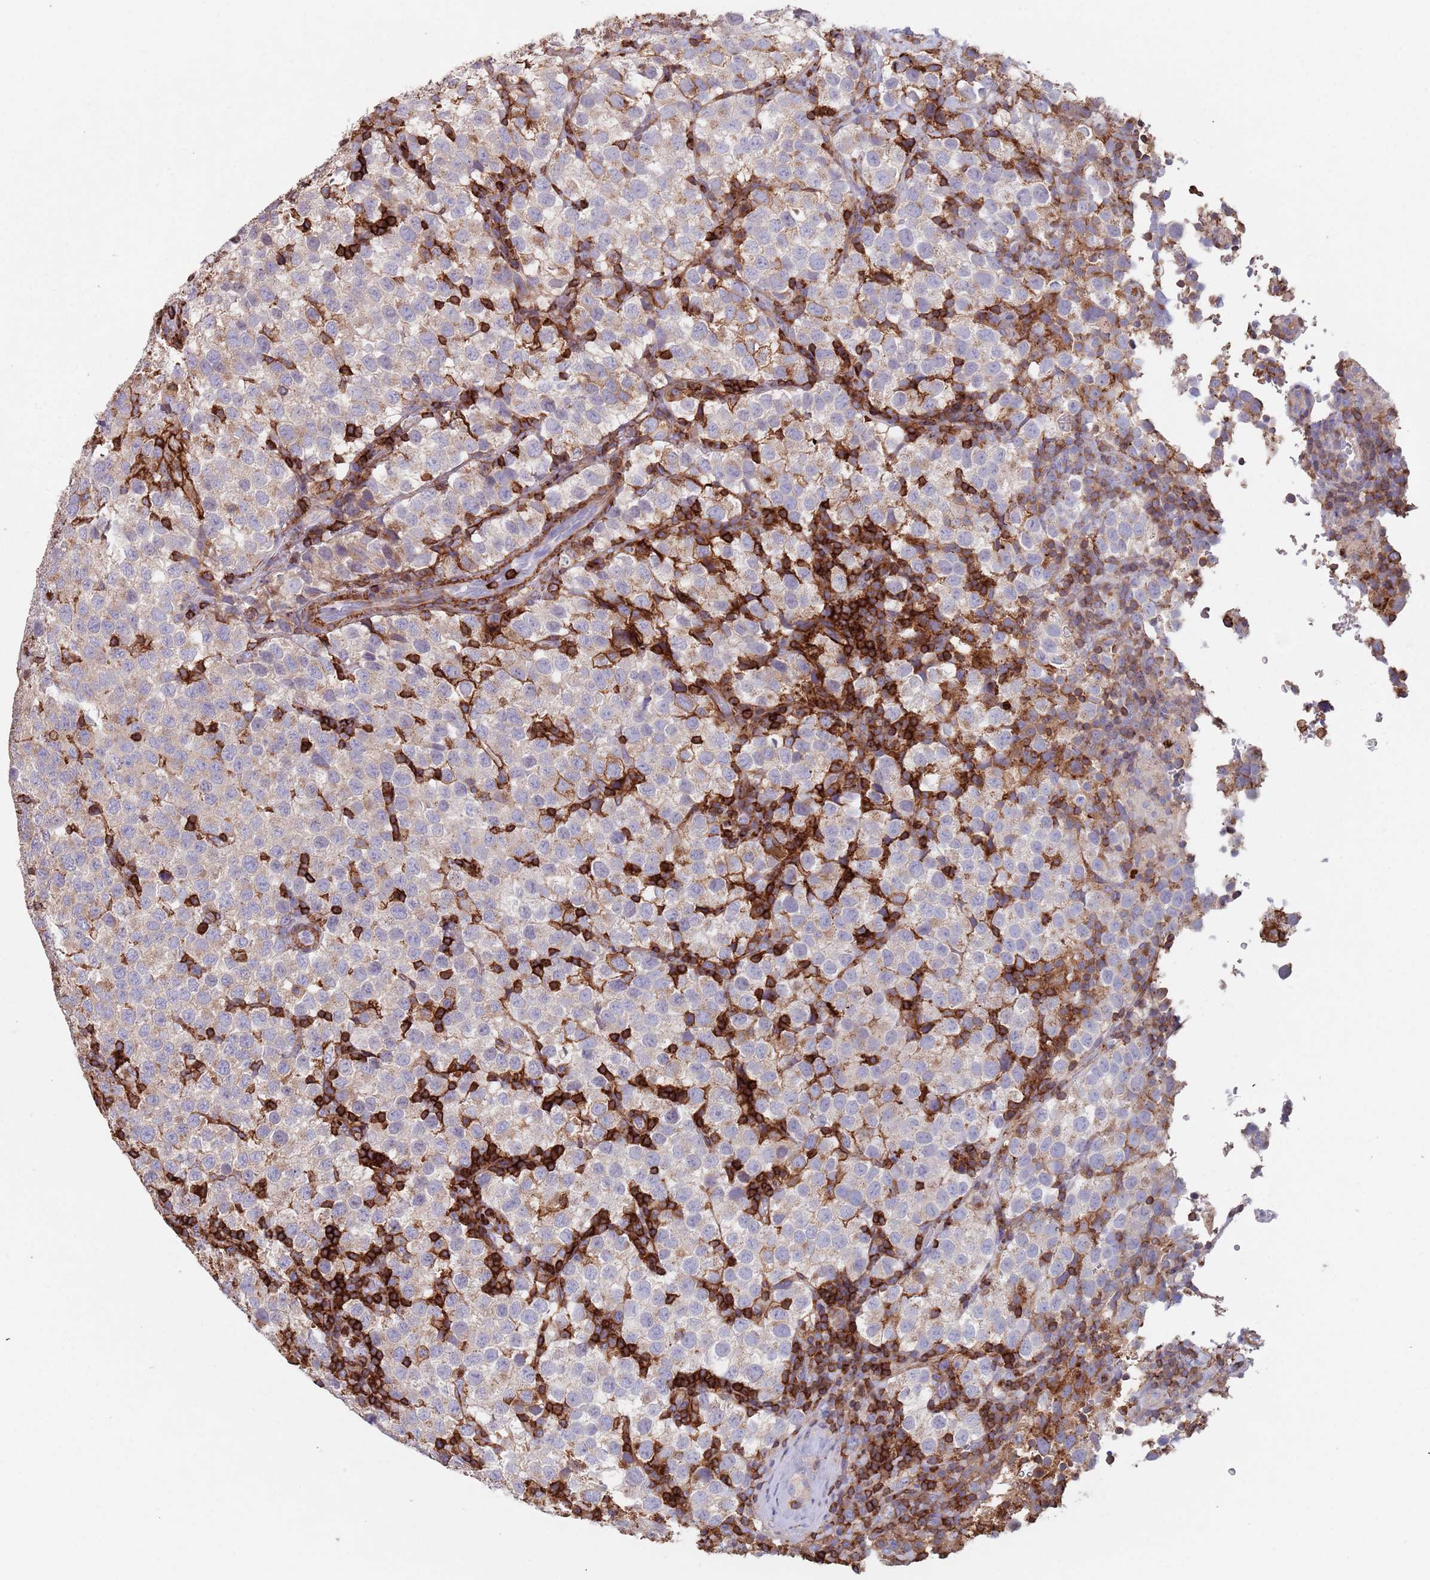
{"staining": {"intensity": "weak", "quantity": "25%-75%", "location": "cytoplasmic/membranous"}, "tissue": "testis cancer", "cell_type": "Tumor cells", "image_type": "cancer", "snomed": [{"axis": "morphology", "description": "Seminoma, NOS"}, {"axis": "topography", "description": "Testis"}], "caption": "Testis cancer was stained to show a protein in brown. There is low levels of weak cytoplasmic/membranous positivity in about 25%-75% of tumor cells. Using DAB (brown) and hematoxylin (blue) stains, captured at high magnification using brightfield microscopy.", "gene": "RNF144A", "patient": {"sex": "male", "age": 34}}